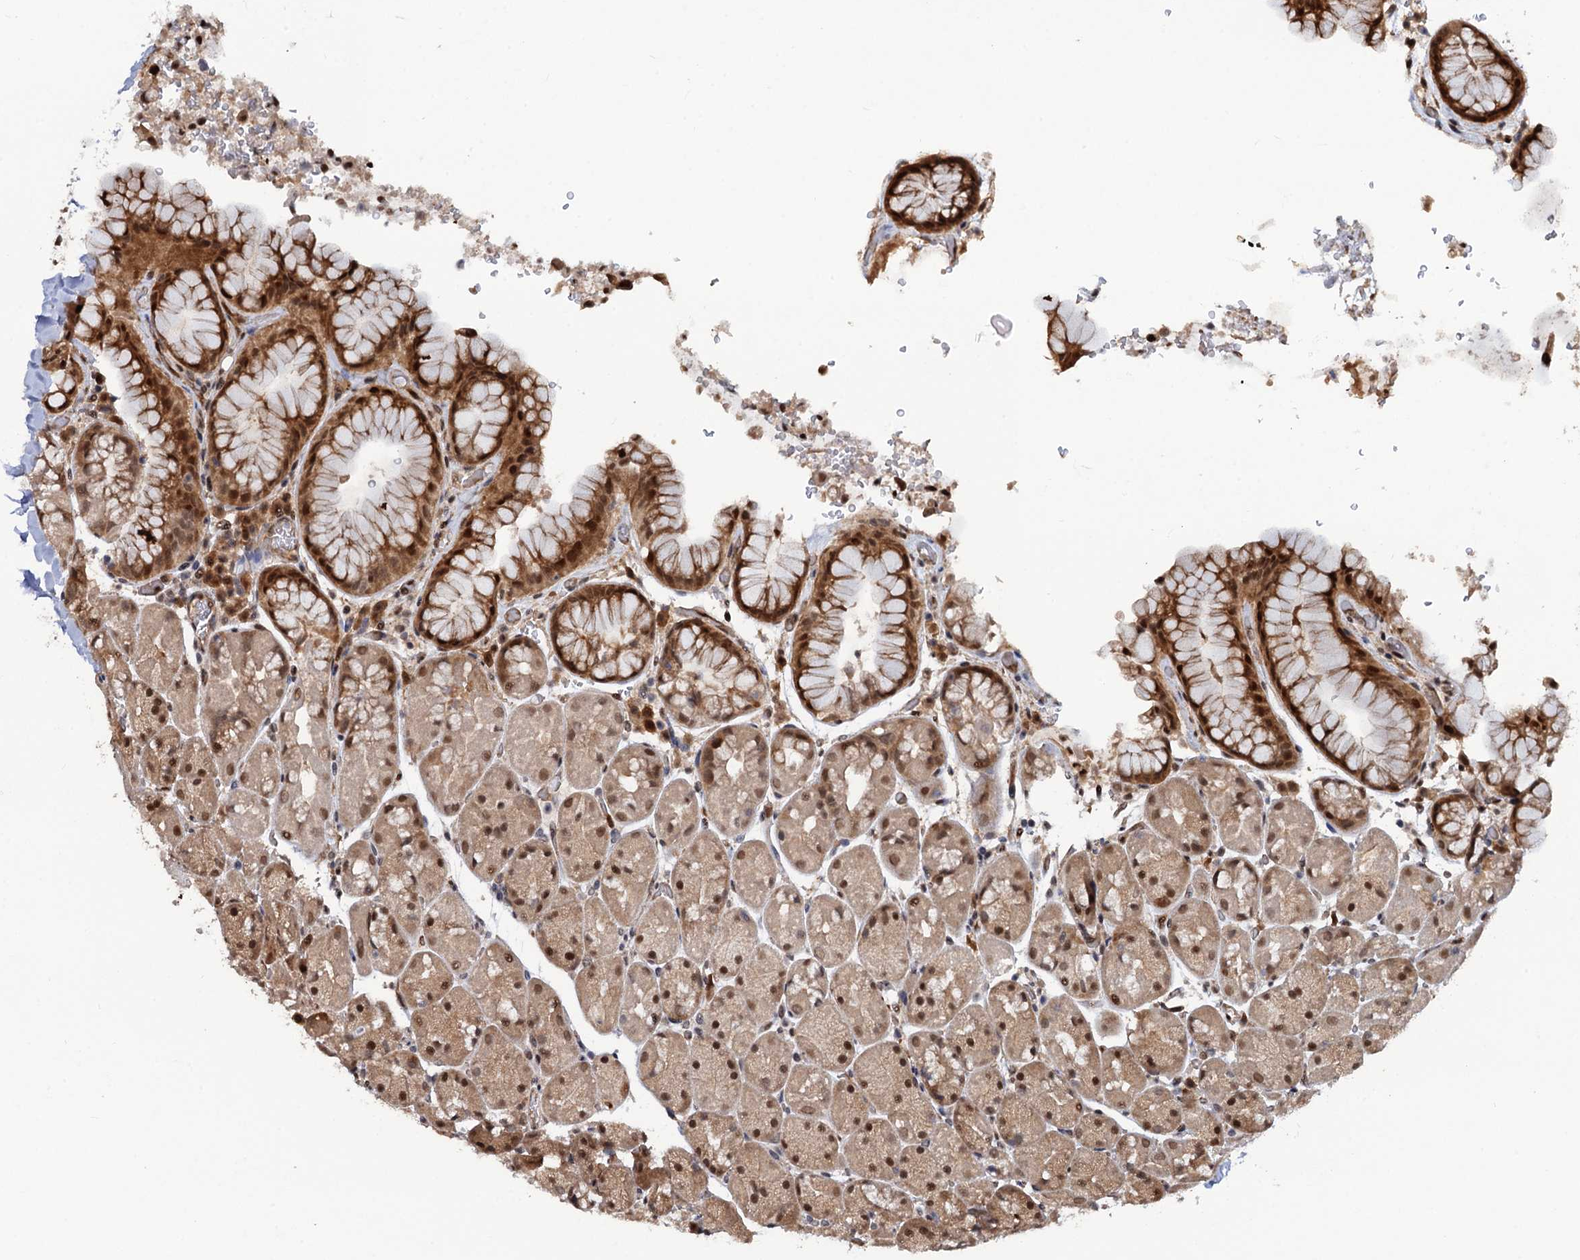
{"staining": {"intensity": "strong", "quantity": ">75%", "location": "cytoplasmic/membranous,nuclear"}, "tissue": "stomach", "cell_type": "Glandular cells", "image_type": "normal", "snomed": [{"axis": "morphology", "description": "Normal tissue, NOS"}, {"axis": "topography", "description": "Stomach, upper"}, {"axis": "topography", "description": "Stomach, lower"}], "caption": "An IHC micrograph of unremarkable tissue is shown. Protein staining in brown shows strong cytoplasmic/membranous,nuclear positivity in stomach within glandular cells.", "gene": "CDC23", "patient": {"sex": "male", "age": 67}}